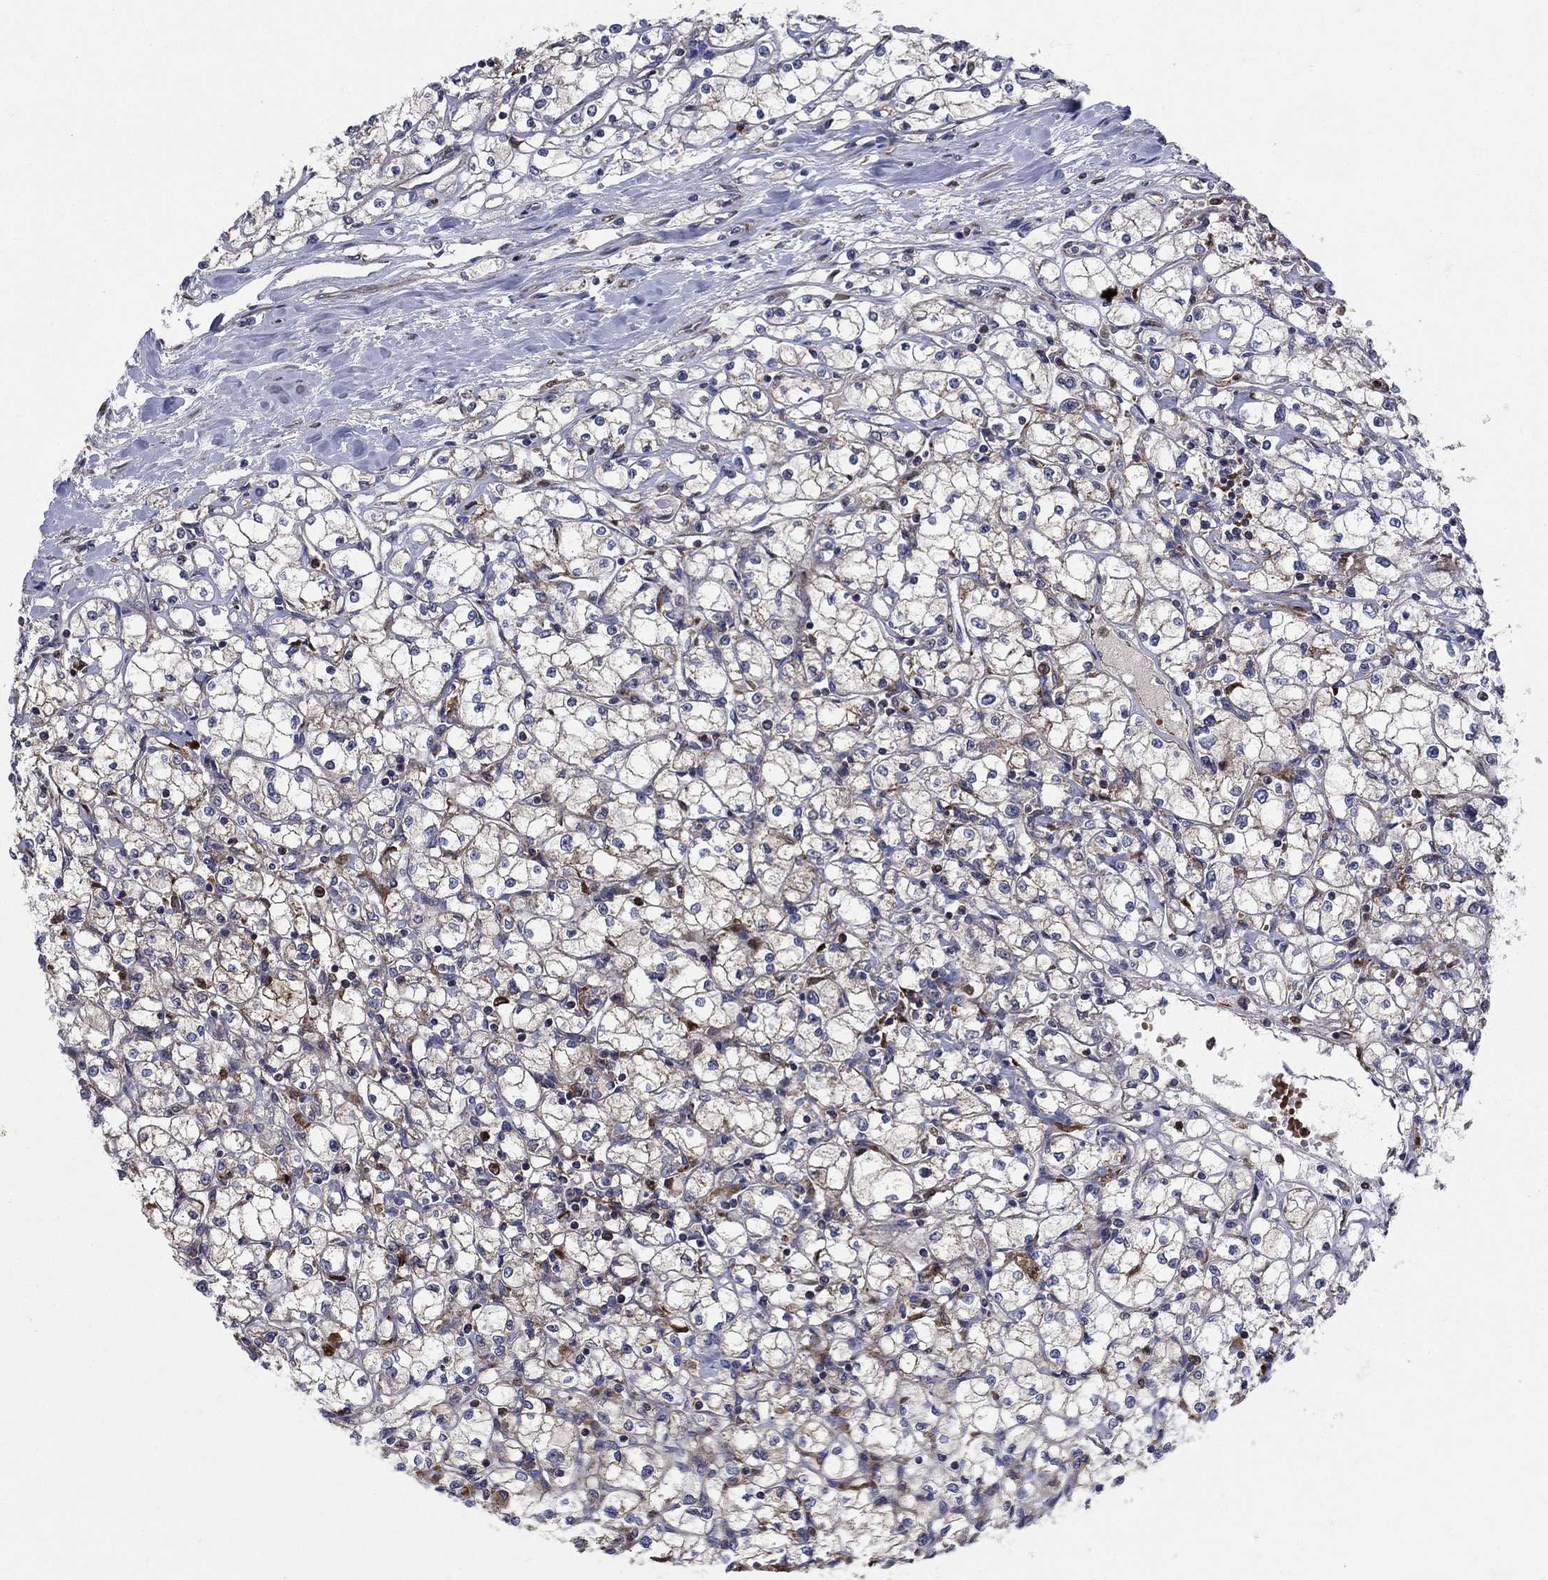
{"staining": {"intensity": "moderate", "quantity": "<25%", "location": "cytoplasmic/membranous"}, "tissue": "renal cancer", "cell_type": "Tumor cells", "image_type": "cancer", "snomed": [{"axis": "morphology", "description": "Adenocarcinoma, NOS"}, {"axis": "topography", "description": "Kidney"}], "caption": "Renal cancer stained for a protein (brown) reveals moderate cytoplasmic/membranous positive positivity in about <25% of tumor cells.", "gene": "RNF19B", "patient": {"sex": "male", "age": 67}}